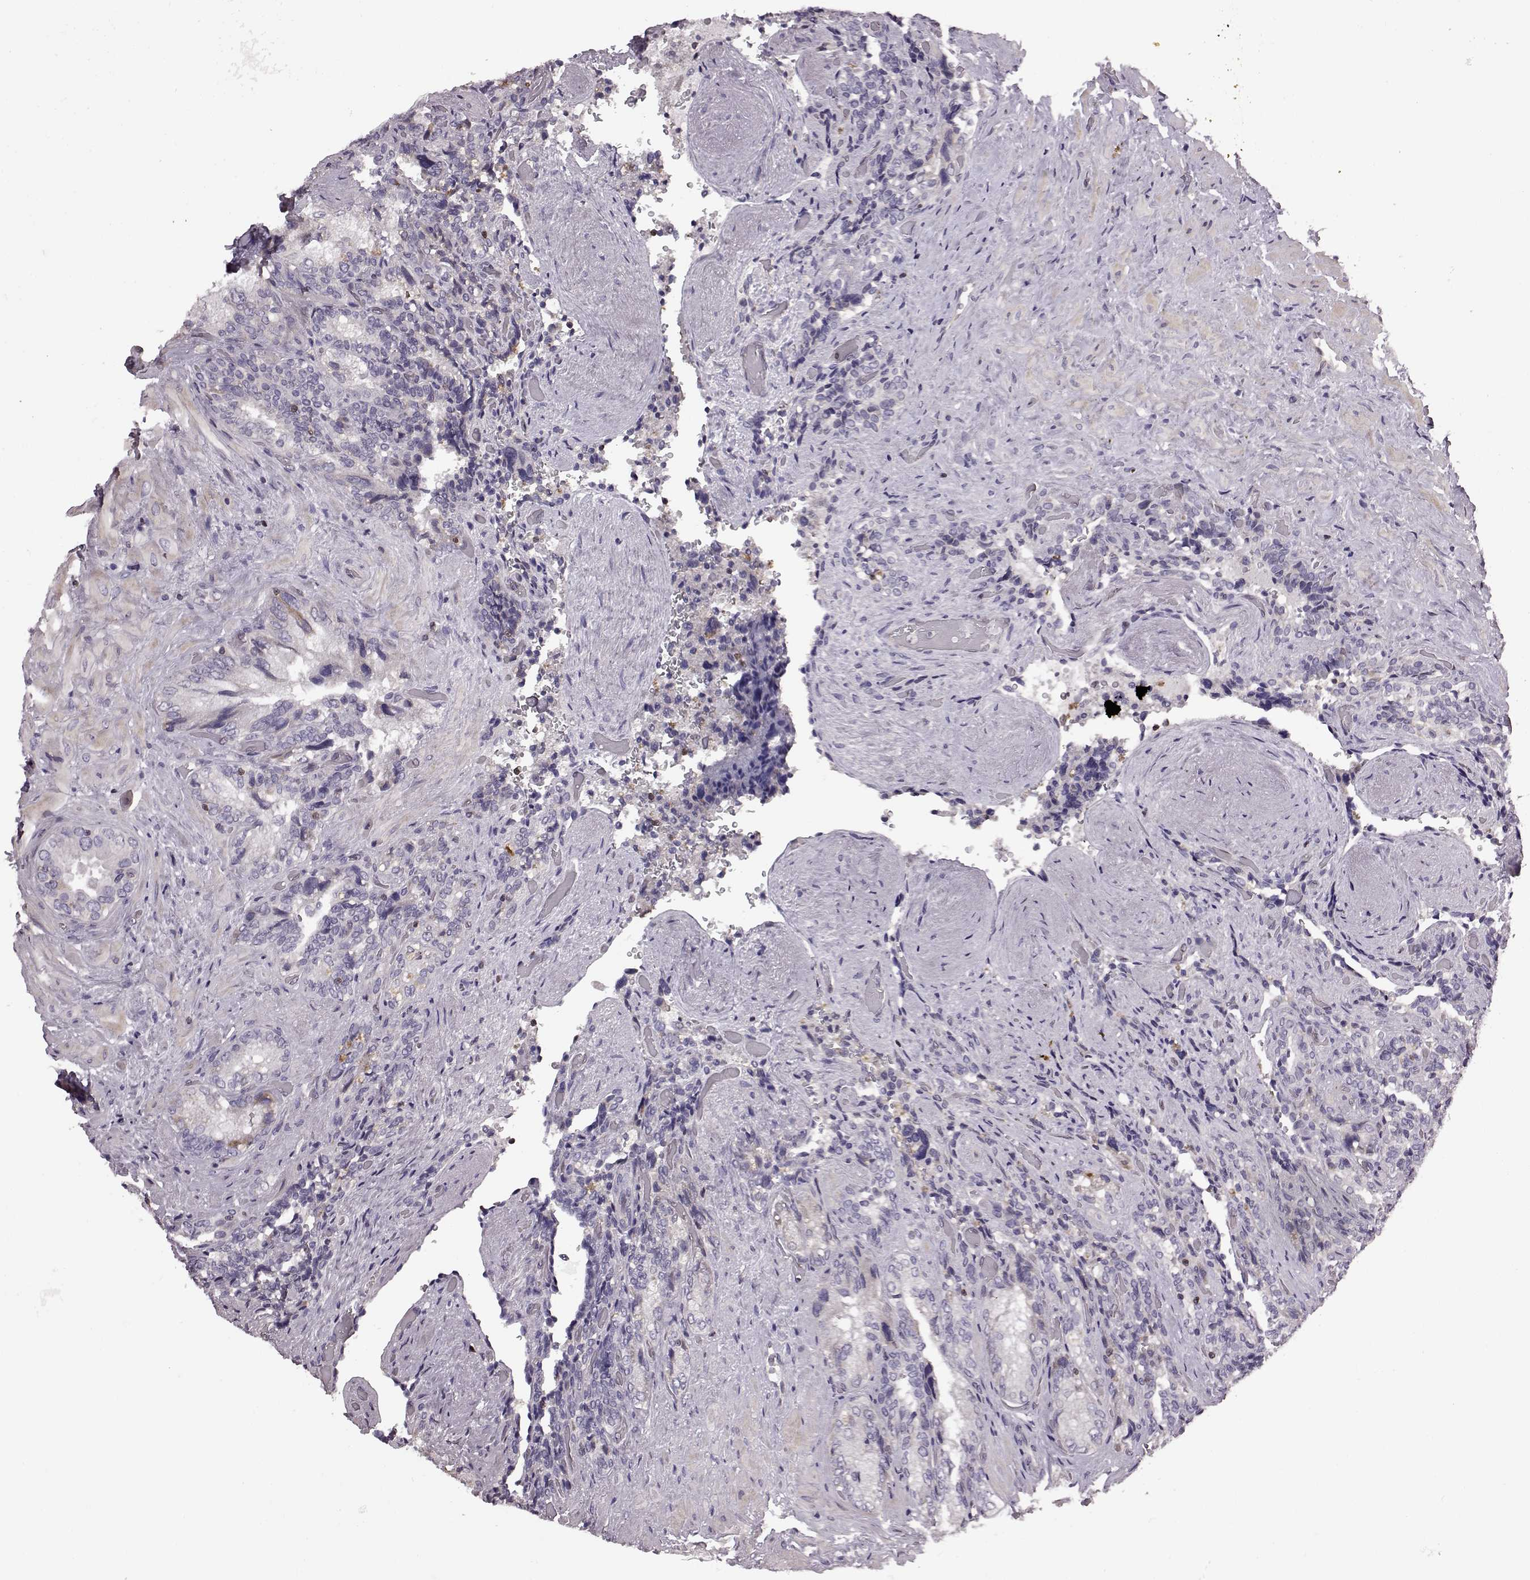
{"staining": {"intensity": "negative", "quantity": "none", "location": "none"}, "tissue": "seminal vesicle", "cell_type": "Glandular cells", "image_type": "normal", "snomed": [{"axis": "morphology", "description": "Normal tissue, NOS"}, {"axis": "topography", "description": "Seminal veicle"}], "caption": "Immunohistochemistry (IHC) of normal seminal vesicle reveals no expression in glandular cells.", "gene": "CDC42SE1", "patient": {"sex": "male", "age": 69}}